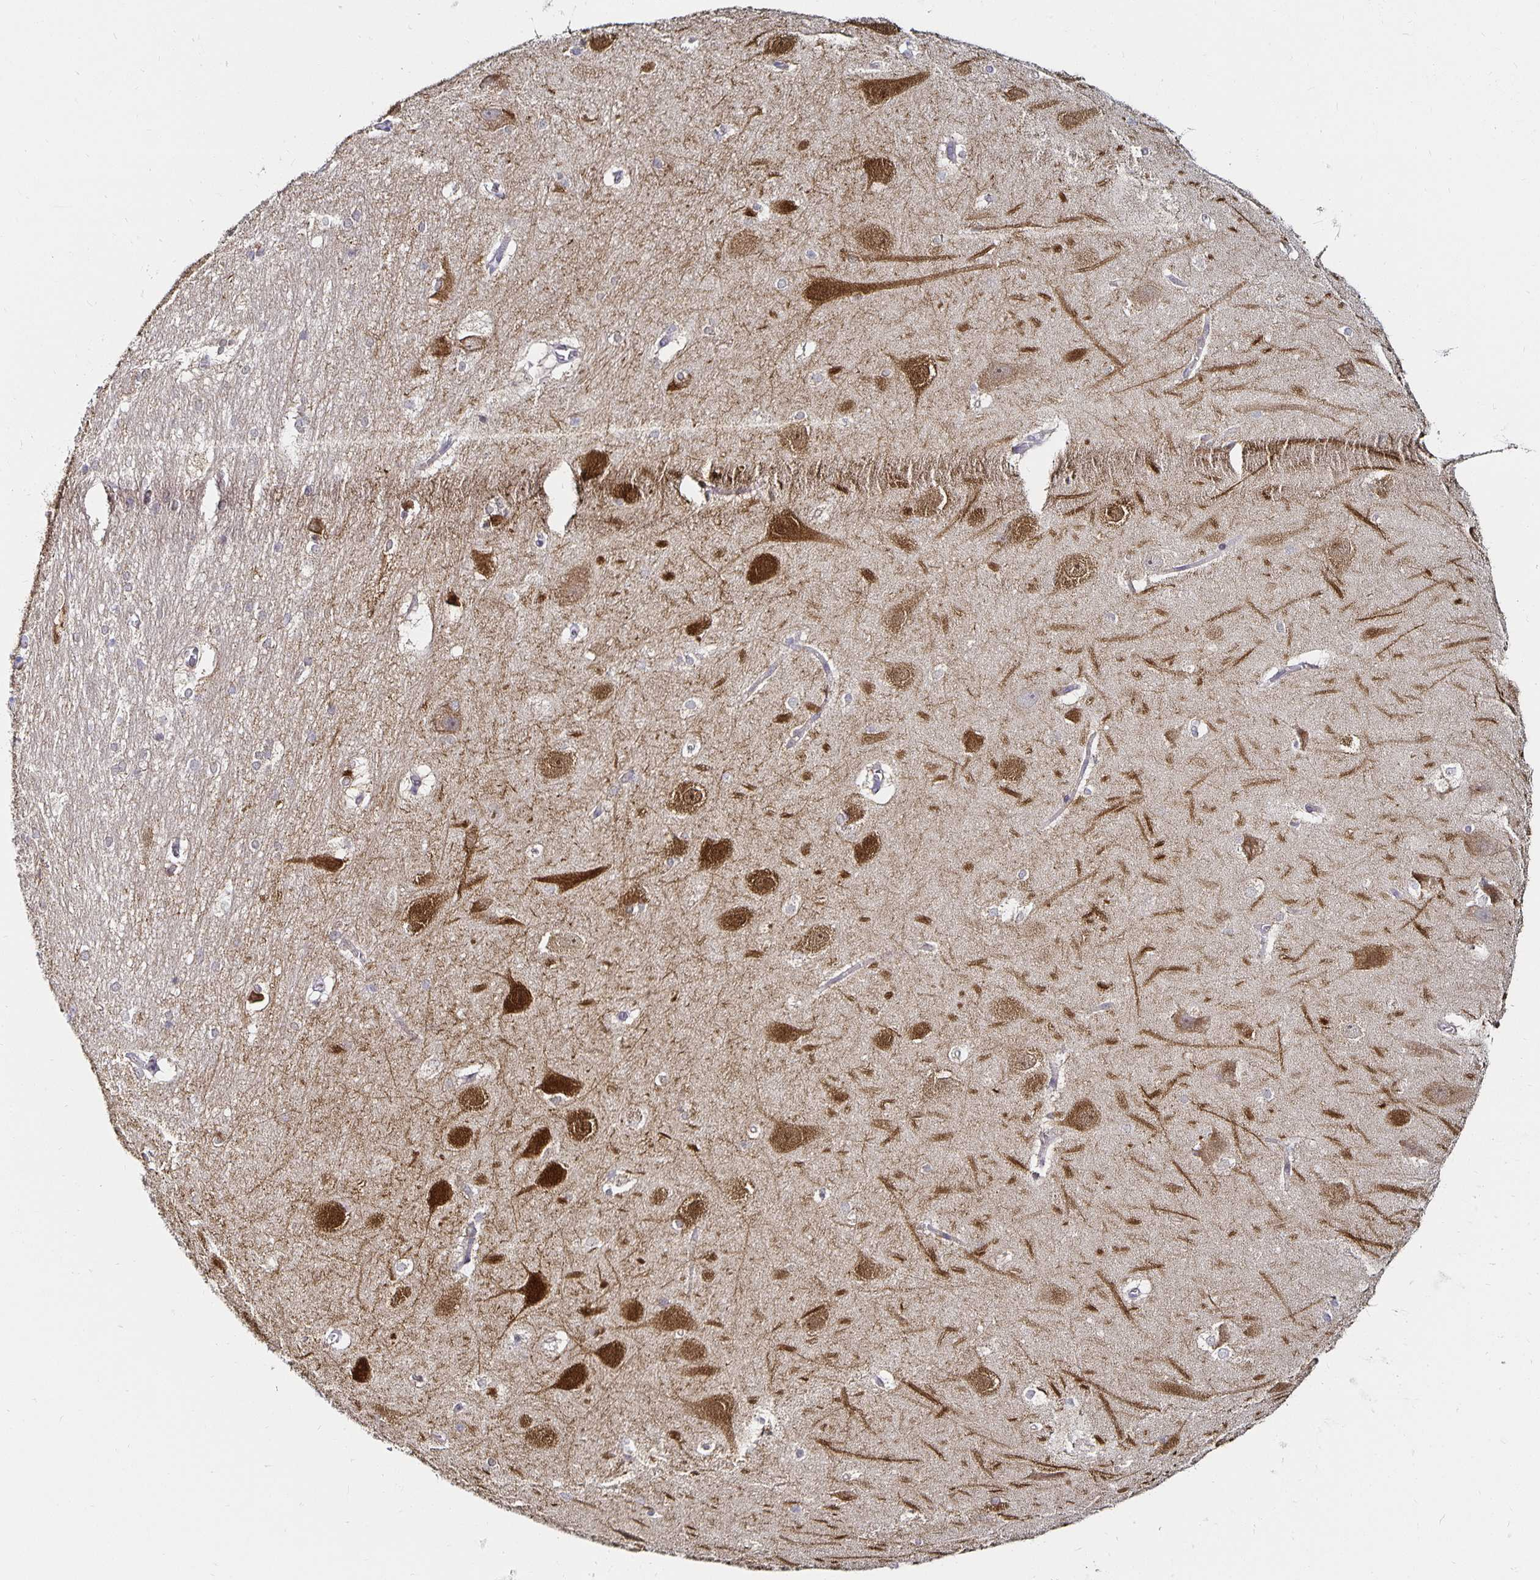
{"staining": {"intensity": "moderate", "quantity": "<25%", "location": "cytoplasmic/membranous,nuclear"}, "tissue": "hippocampus", "cell_type": "Glial cells", "image_type": "normal", "snomed": [{"axis": "morphology", "description": "Normal tissue, NOS"}, {"axis": "topography", "description": "Cerebral cortex"}, {"axis": "topography", "description": "Hippocampus"}], "caption": "Protein analysis of benign hippocampus shows moderate cytoplasmic/membranous,nuclear positivity in about <25% of glial cells.", "gene": "ANLN", "patient": {"sex": "female", "age": 19}}